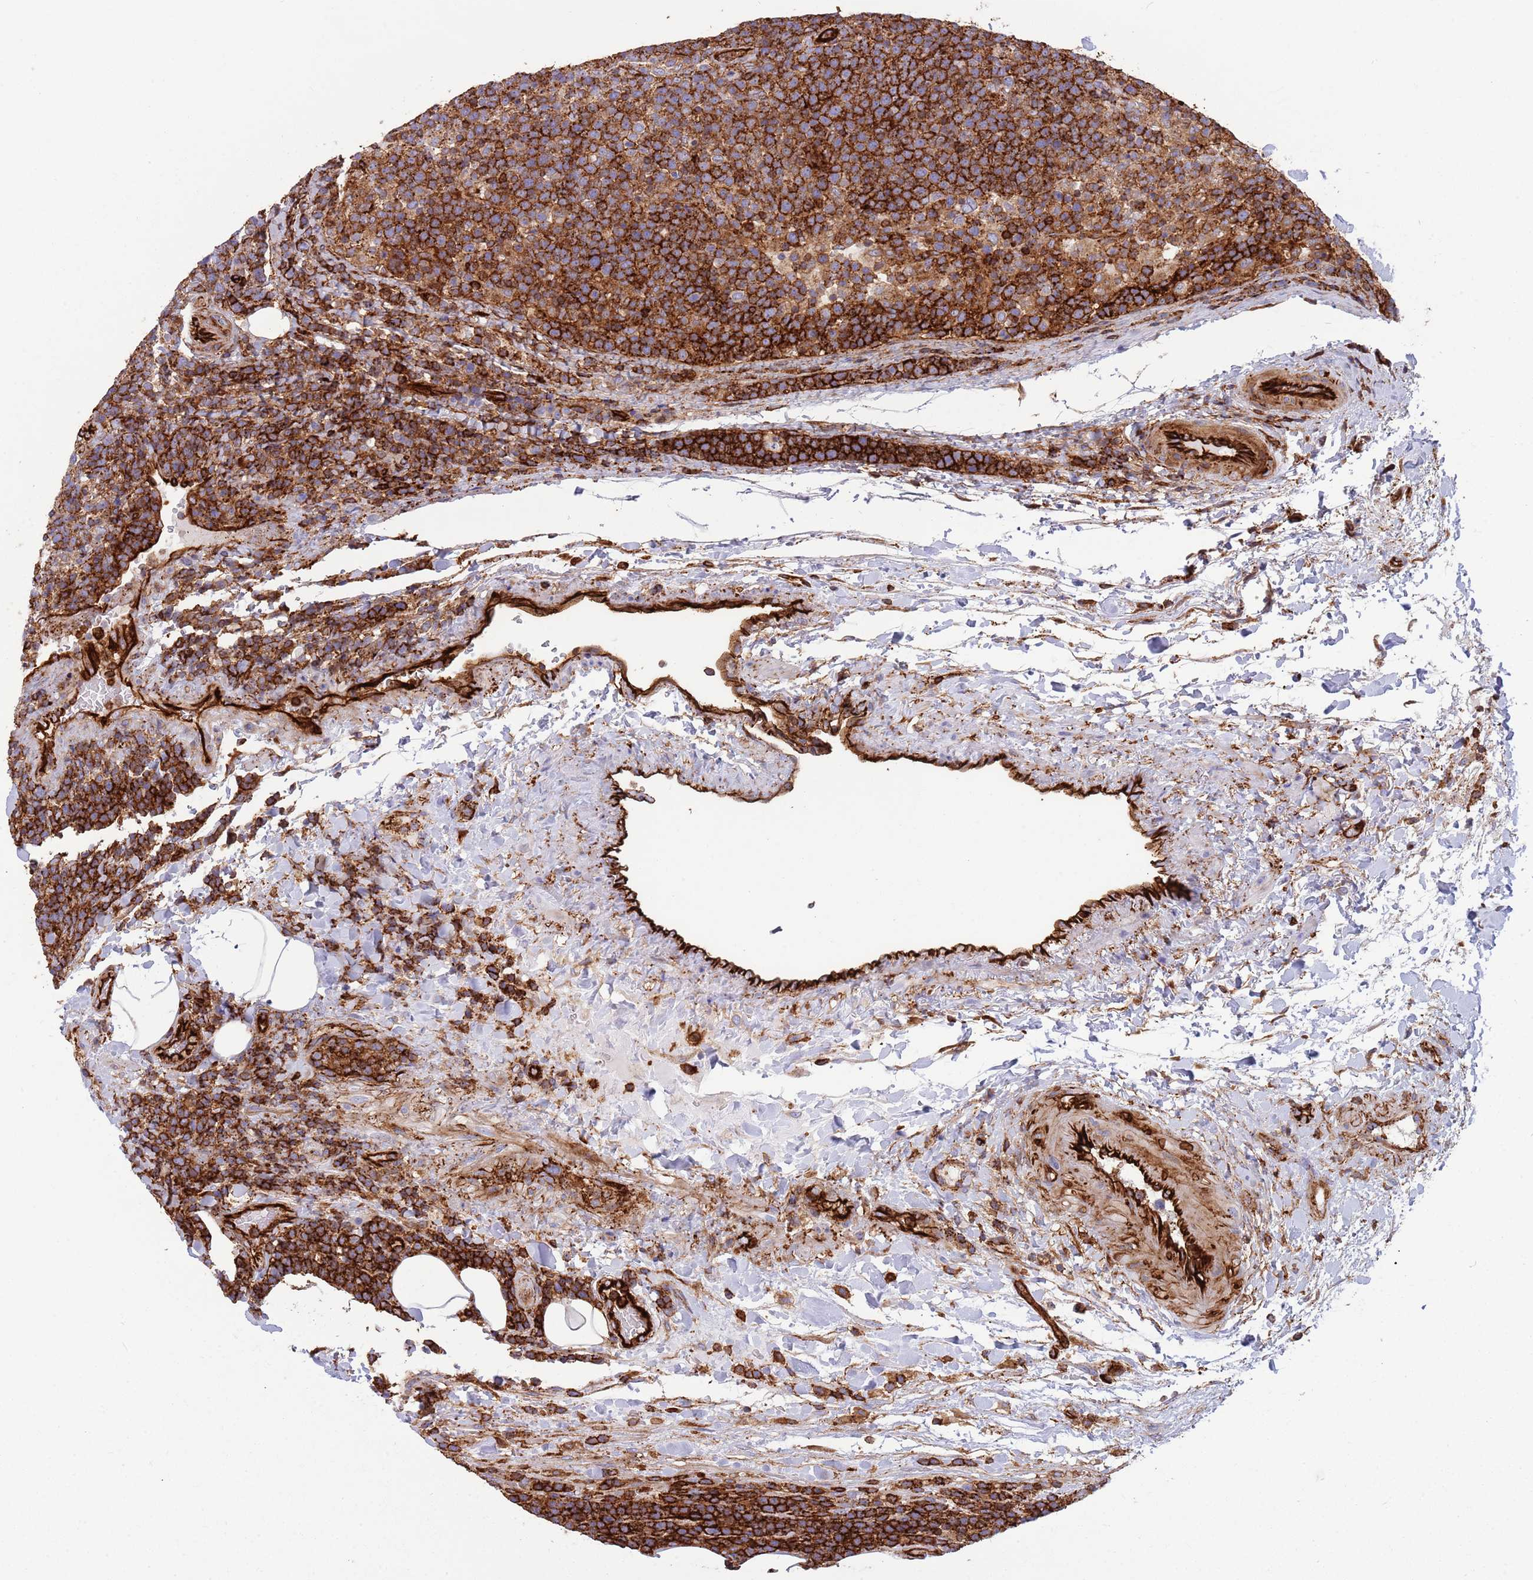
{"staining": {"intensity": "strong", "quantity": "25%-75%", "location": "cytoplasmic/membranous"}, "tissue": "lymphoma", "cell_type": "Tumor cells", "image_type": "cancer", "snomed": [{"axis": "morphology", "description": "Malignant lymphoma, non-Hodgkin's type, High grade"}, {"axis": "topography", "description": "Lymph node"}], "caption": "Lymphoma stained with DAB (3,3'-diaminobenzidine) IHC exhibits high levels of strong cytoplasmic/membranous positivity in about 25%-75% of tumor cells.", "gene": "KBTBD7", "patient": {"sex": "male", "age": 61}}